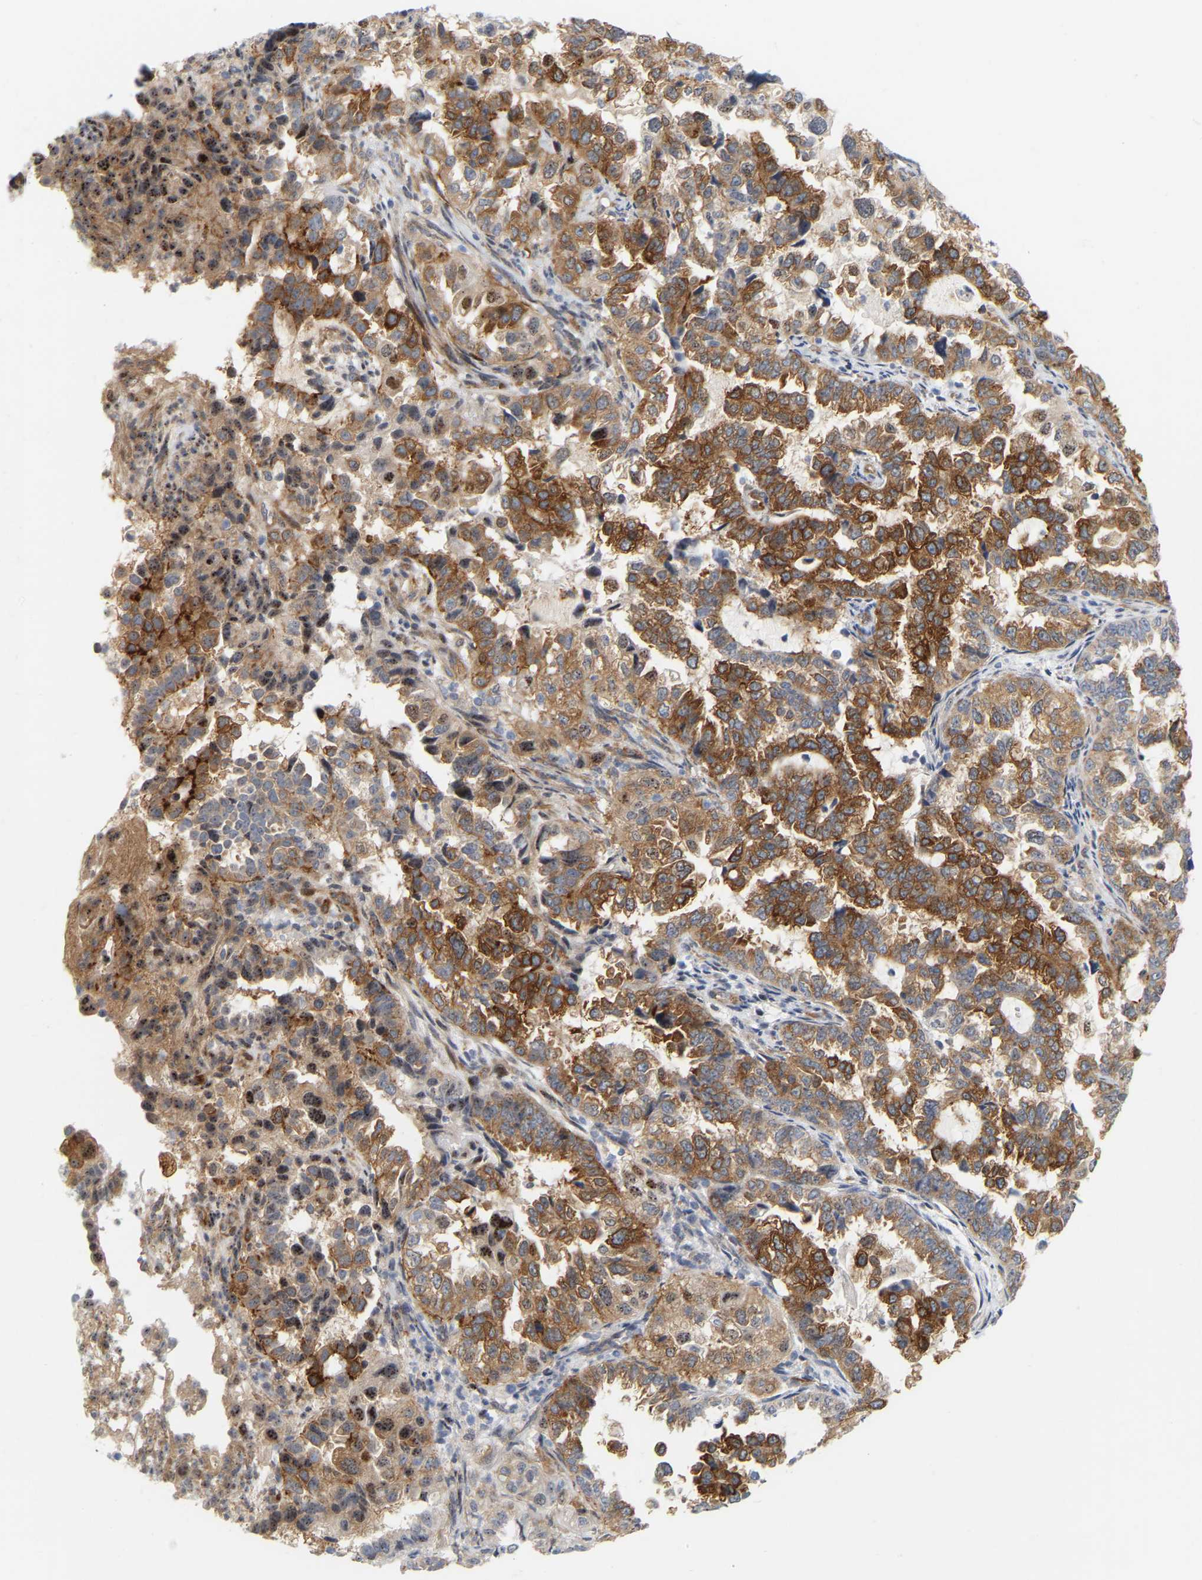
{"staining": {"intensity": "strong", "quantity": "25%-75%", "location": "cytoplasmic/membranous,nuclear"}, "tissue": "endometrial cancer", "cell_type": "Tumor cells", "image_type": "cancer", "snomed": [{"axis": "morphology", "description": "Adenocarcinoma, NOS"}, {"axis": "topography", "description": "Endometrium"}], "caption": "Immunohistochemical staining of human endometrial cancer demonstrates high levels of strong cytoplasmic/membranous and nuclear expression in approximately 25%-75% of tumor cells.", "gene": "RAPH1", "patient": {"sex": "female", "age": 85}}